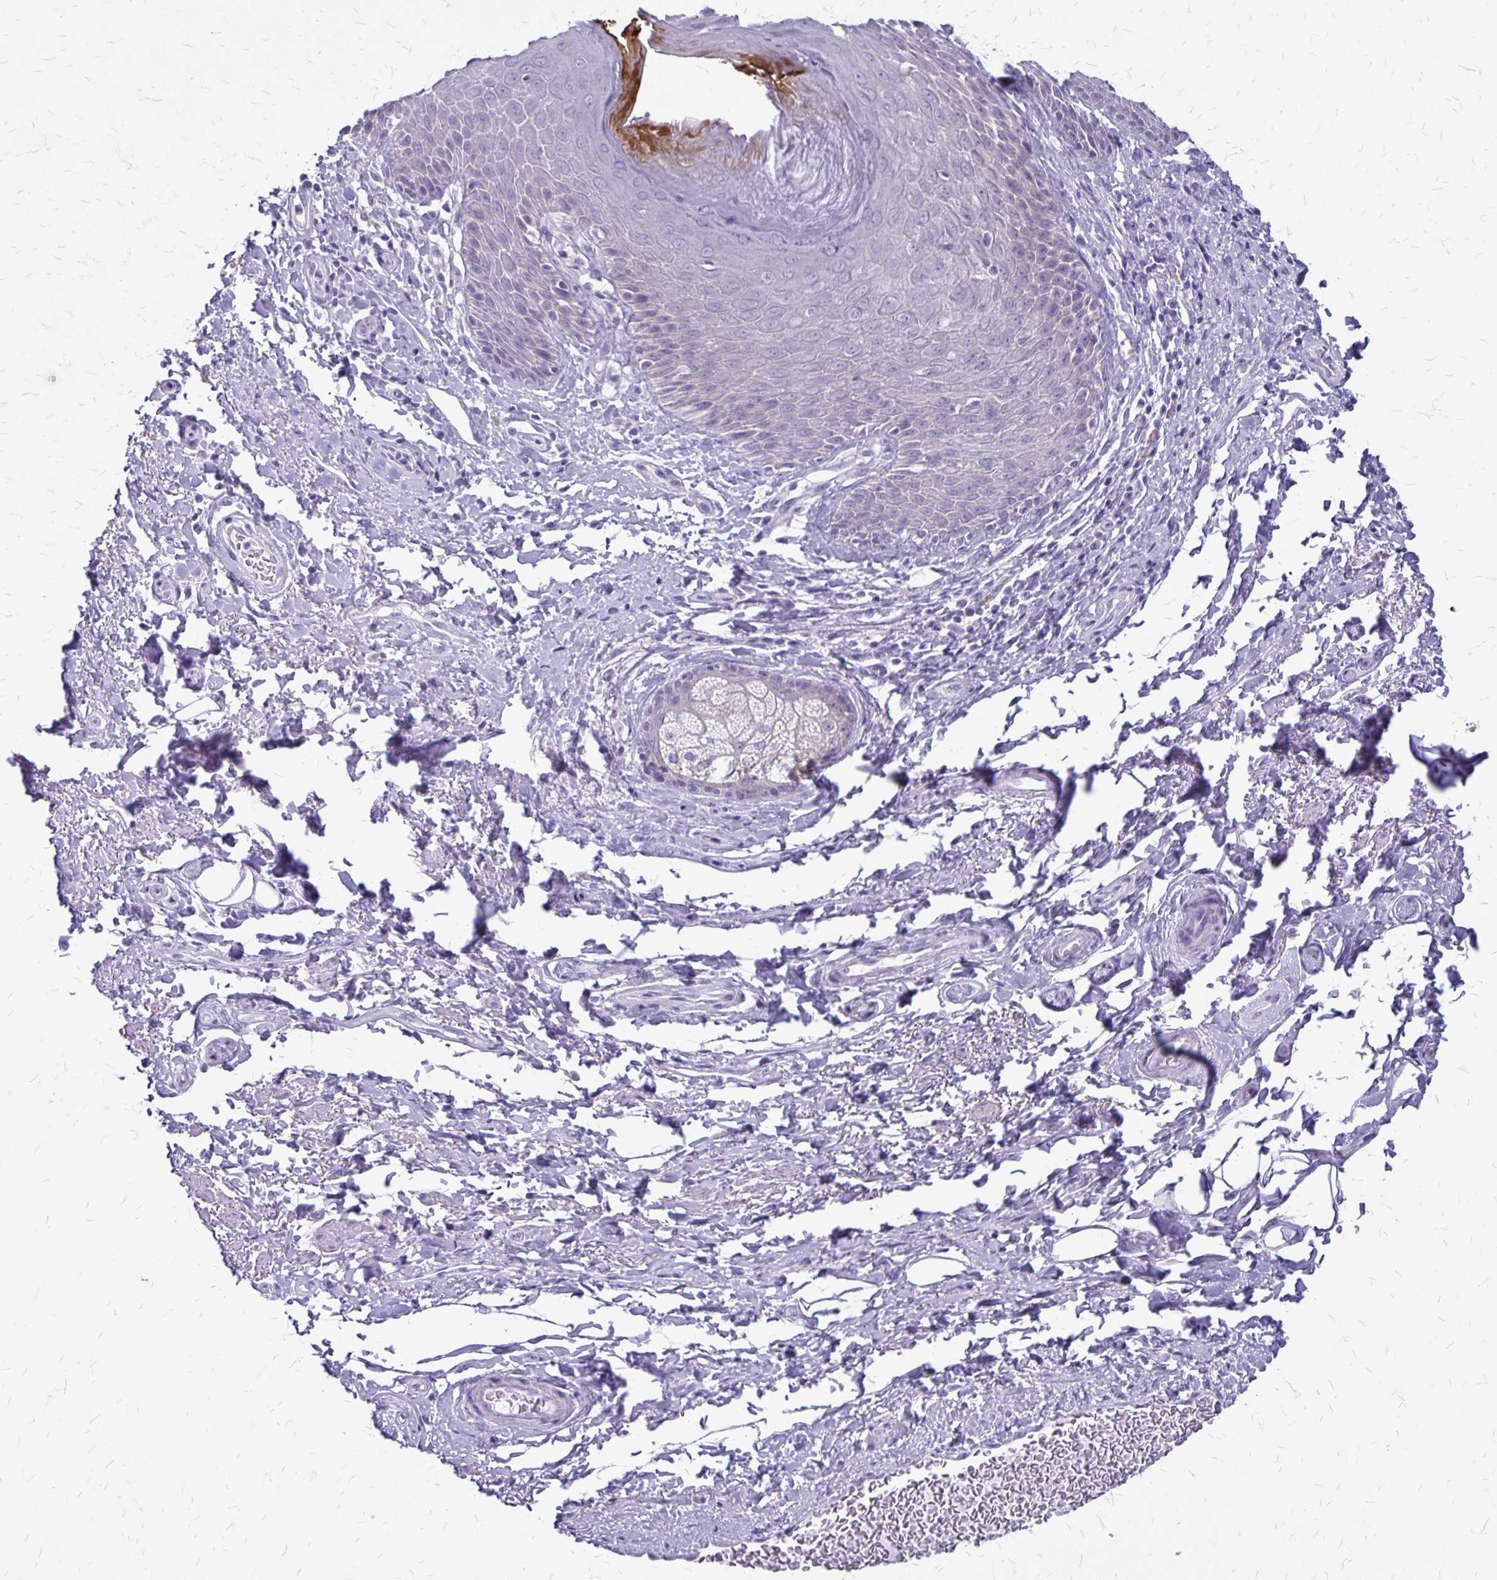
{"staining": {"intensity": "negative", "quantity": "none", "location": "none"}, "tissue": "adipose tissue", "cell_type": "Adipocytes", "image_type": "normal", "snomed": [{"axis": "morphology", "description": "Normal tissue, NOS"}, {"axis": "topography", "description": "Peripheral nerve tissue"}], "caption": "Immunohistochemistry (IHC) of normal adipose tissue shows no expression in adipocytes.", "gene": "PLXNB3", "patient": {"sex": "male", "age": 51}}